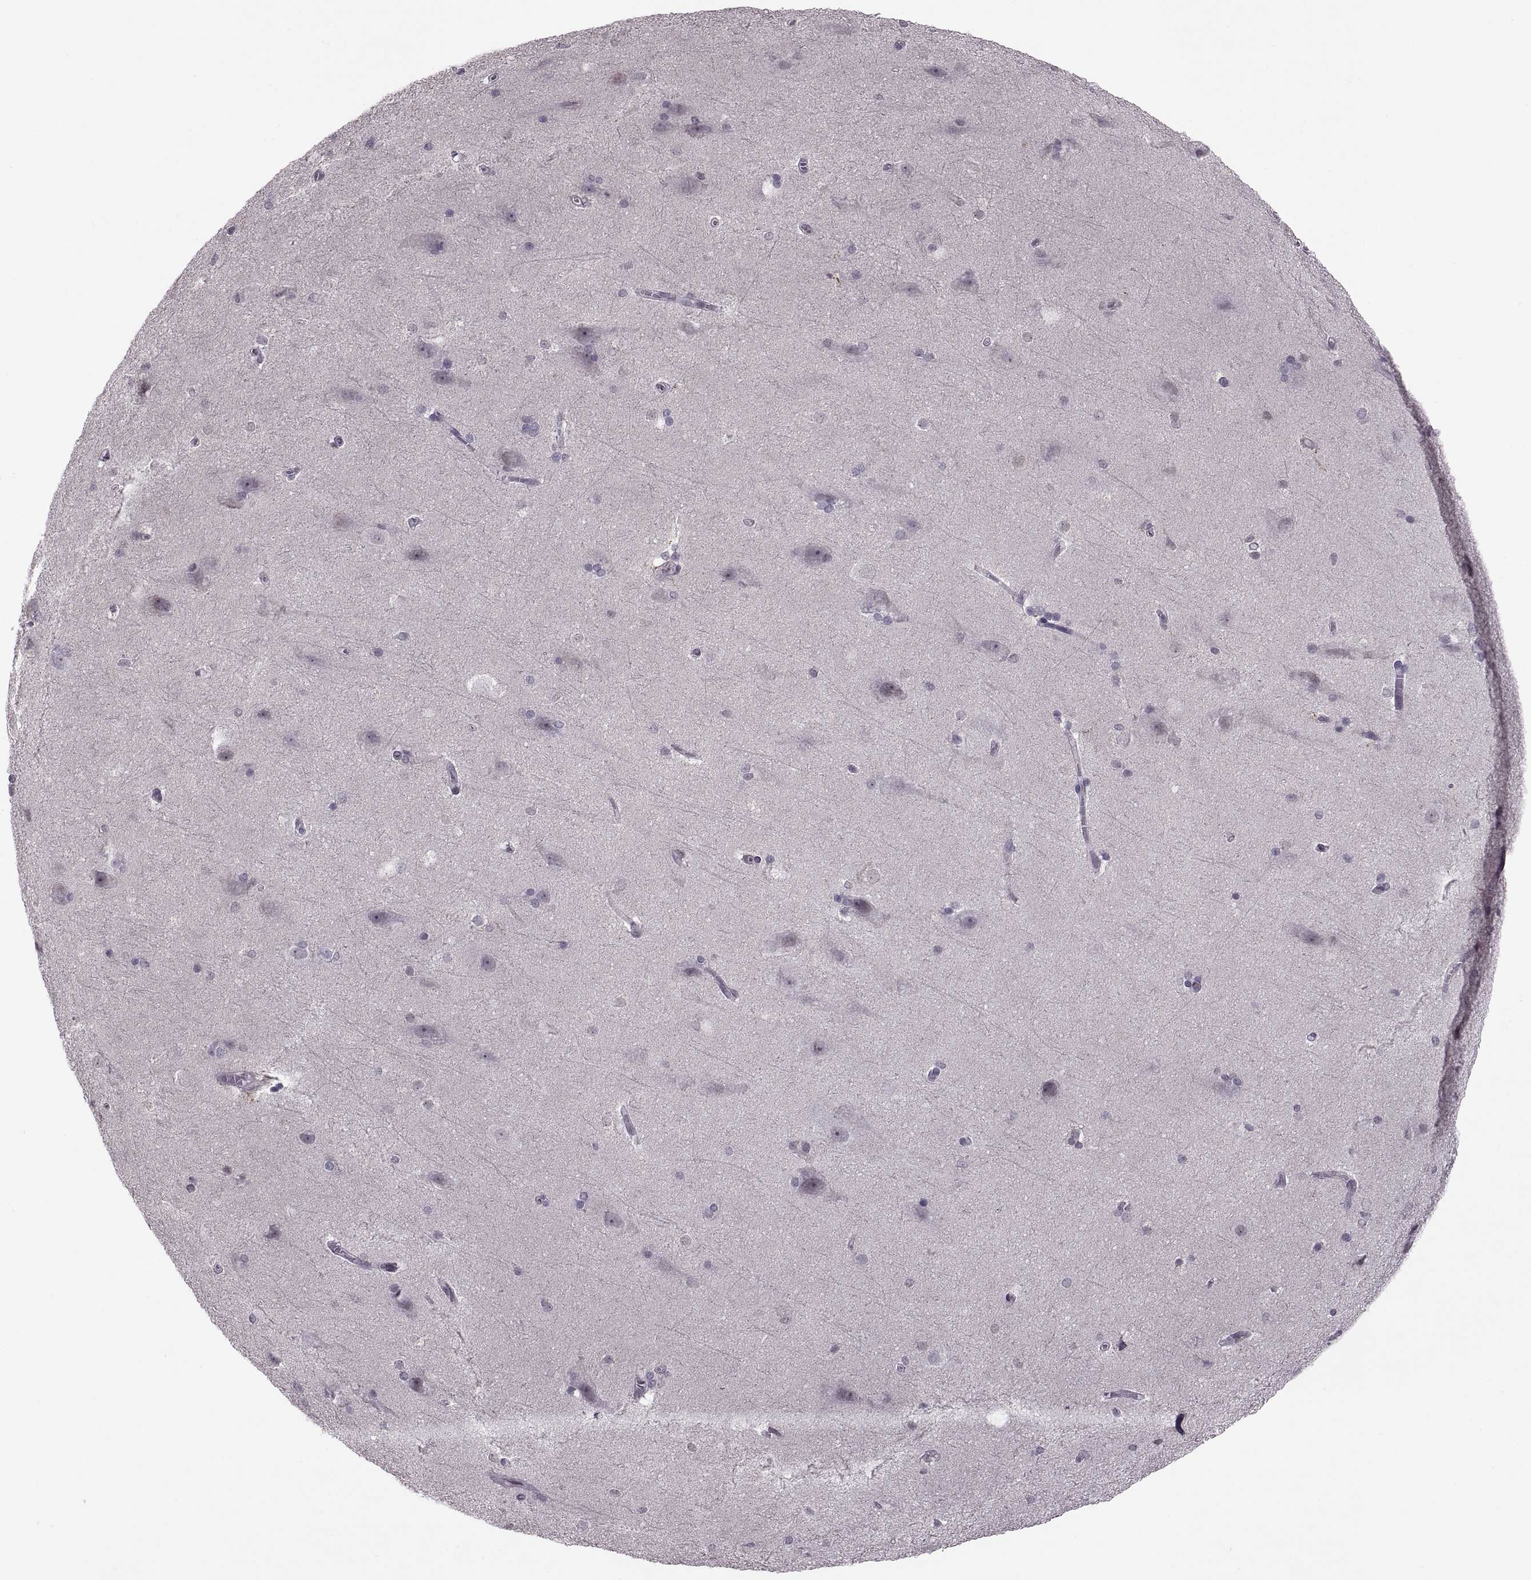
{"staining": {"intensity": "negative", "quantity": "none", "location": "none"}, "tissue": "hippocampus", "cell_type": "Glial cells", "image_type": "normal", "snomed": [{"axis": "morphology", "description": "Normal tissue, NOS"}, {"axis": "topography", "description": "Cerebral cortex"}, {"axis": "topography", "description": "Hippocampus"}], "caption": "An image of hippocampus stained for a protein demonstrates no brown staining in glial cells. (DAB immunohistochemistry (IHC), high magnification).", "gene": "OTP", "patient": {"sex": "female", "age": 19}}